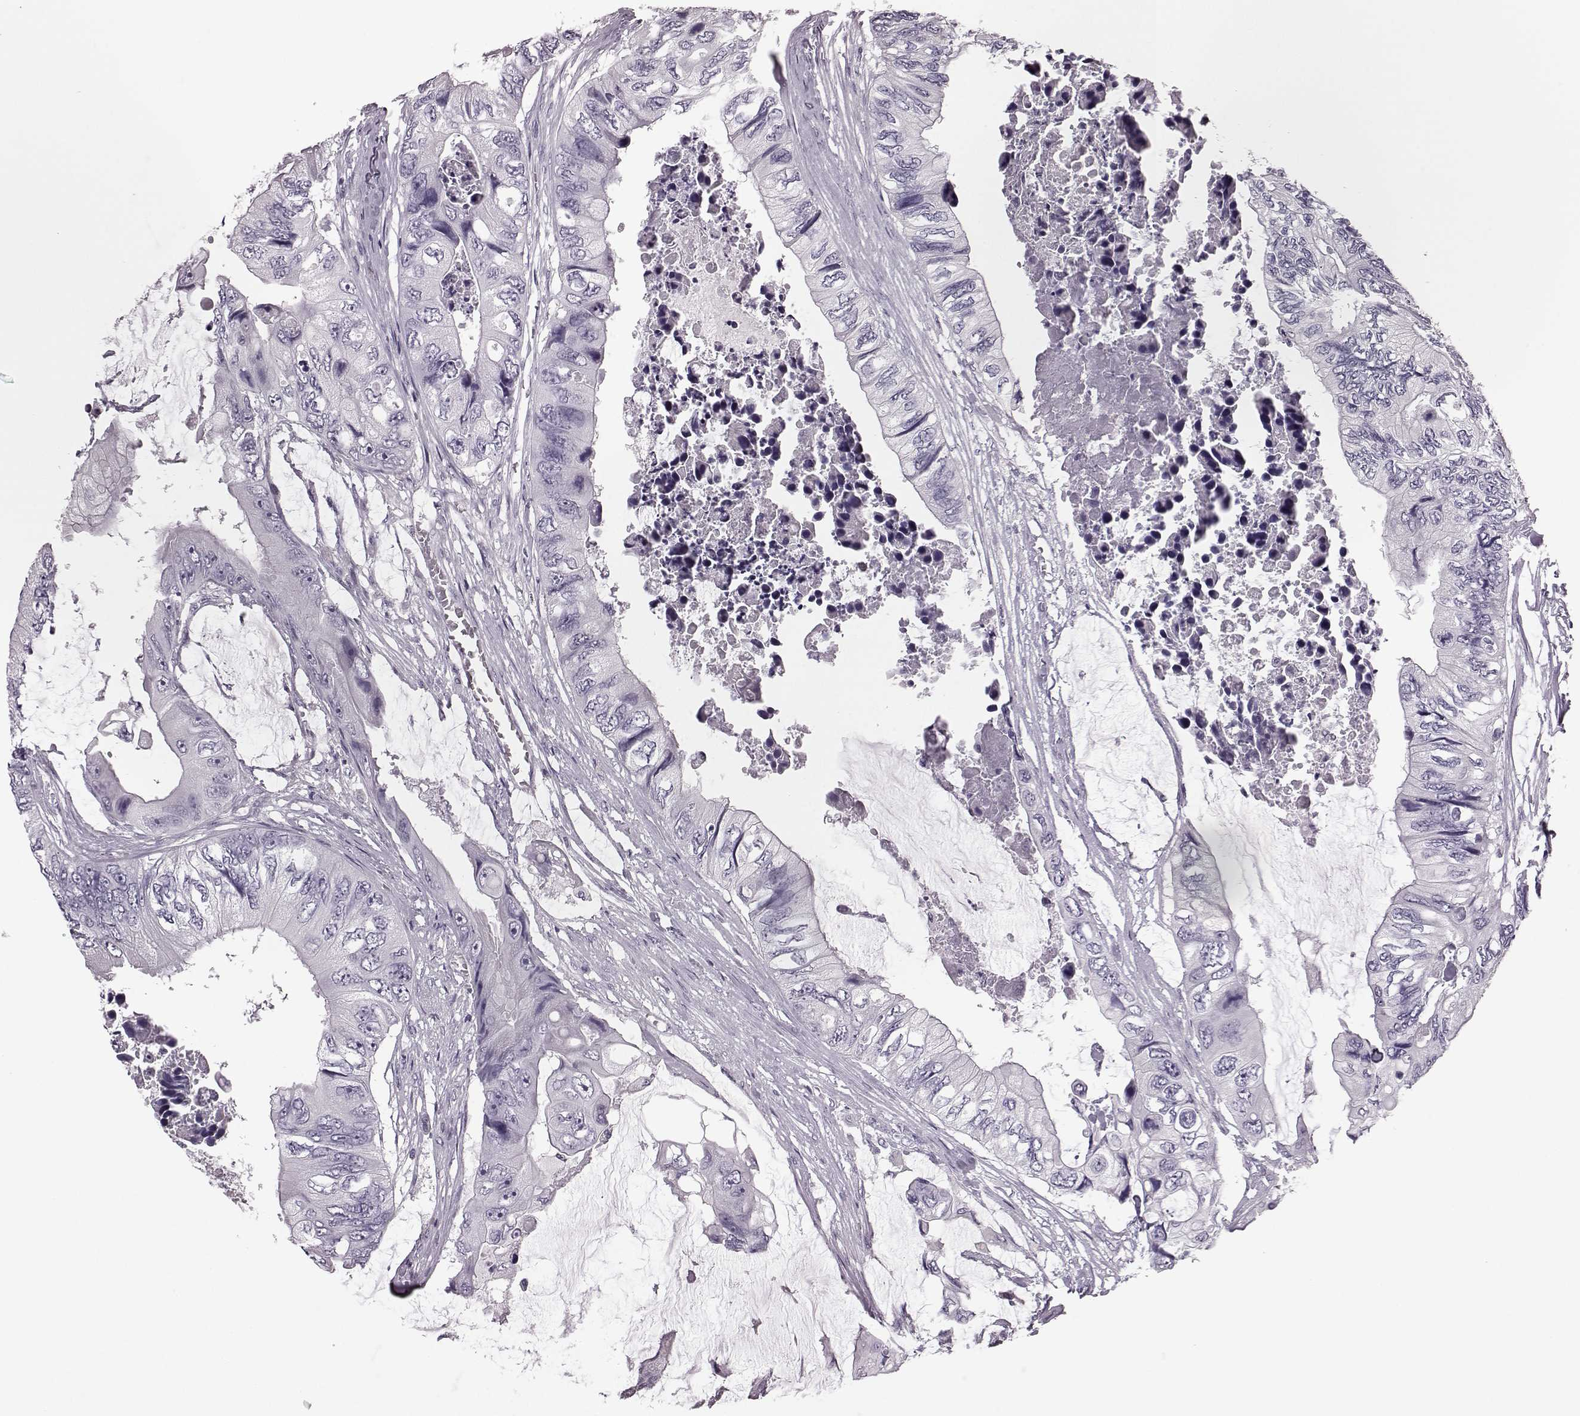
{"staining": {"intensity": "negative", "quantity": "none", "location": "none"}, "tissue": "colorectal cancer", "cell_type": "Tumor cells", "image_type": "cancer", "snomed": [{"axis": "morphology", "description": "Adenocarcinoma, NOS"}, {"axis": "topography", "description": "Rectum"}], "caption": "Colorectal adenocarcinoma stained for a protein using immunohistochemistry reveals no positivity tumor cells.", "gene": "JSRP1", "patient": {"sex": "male", "age": 63}}